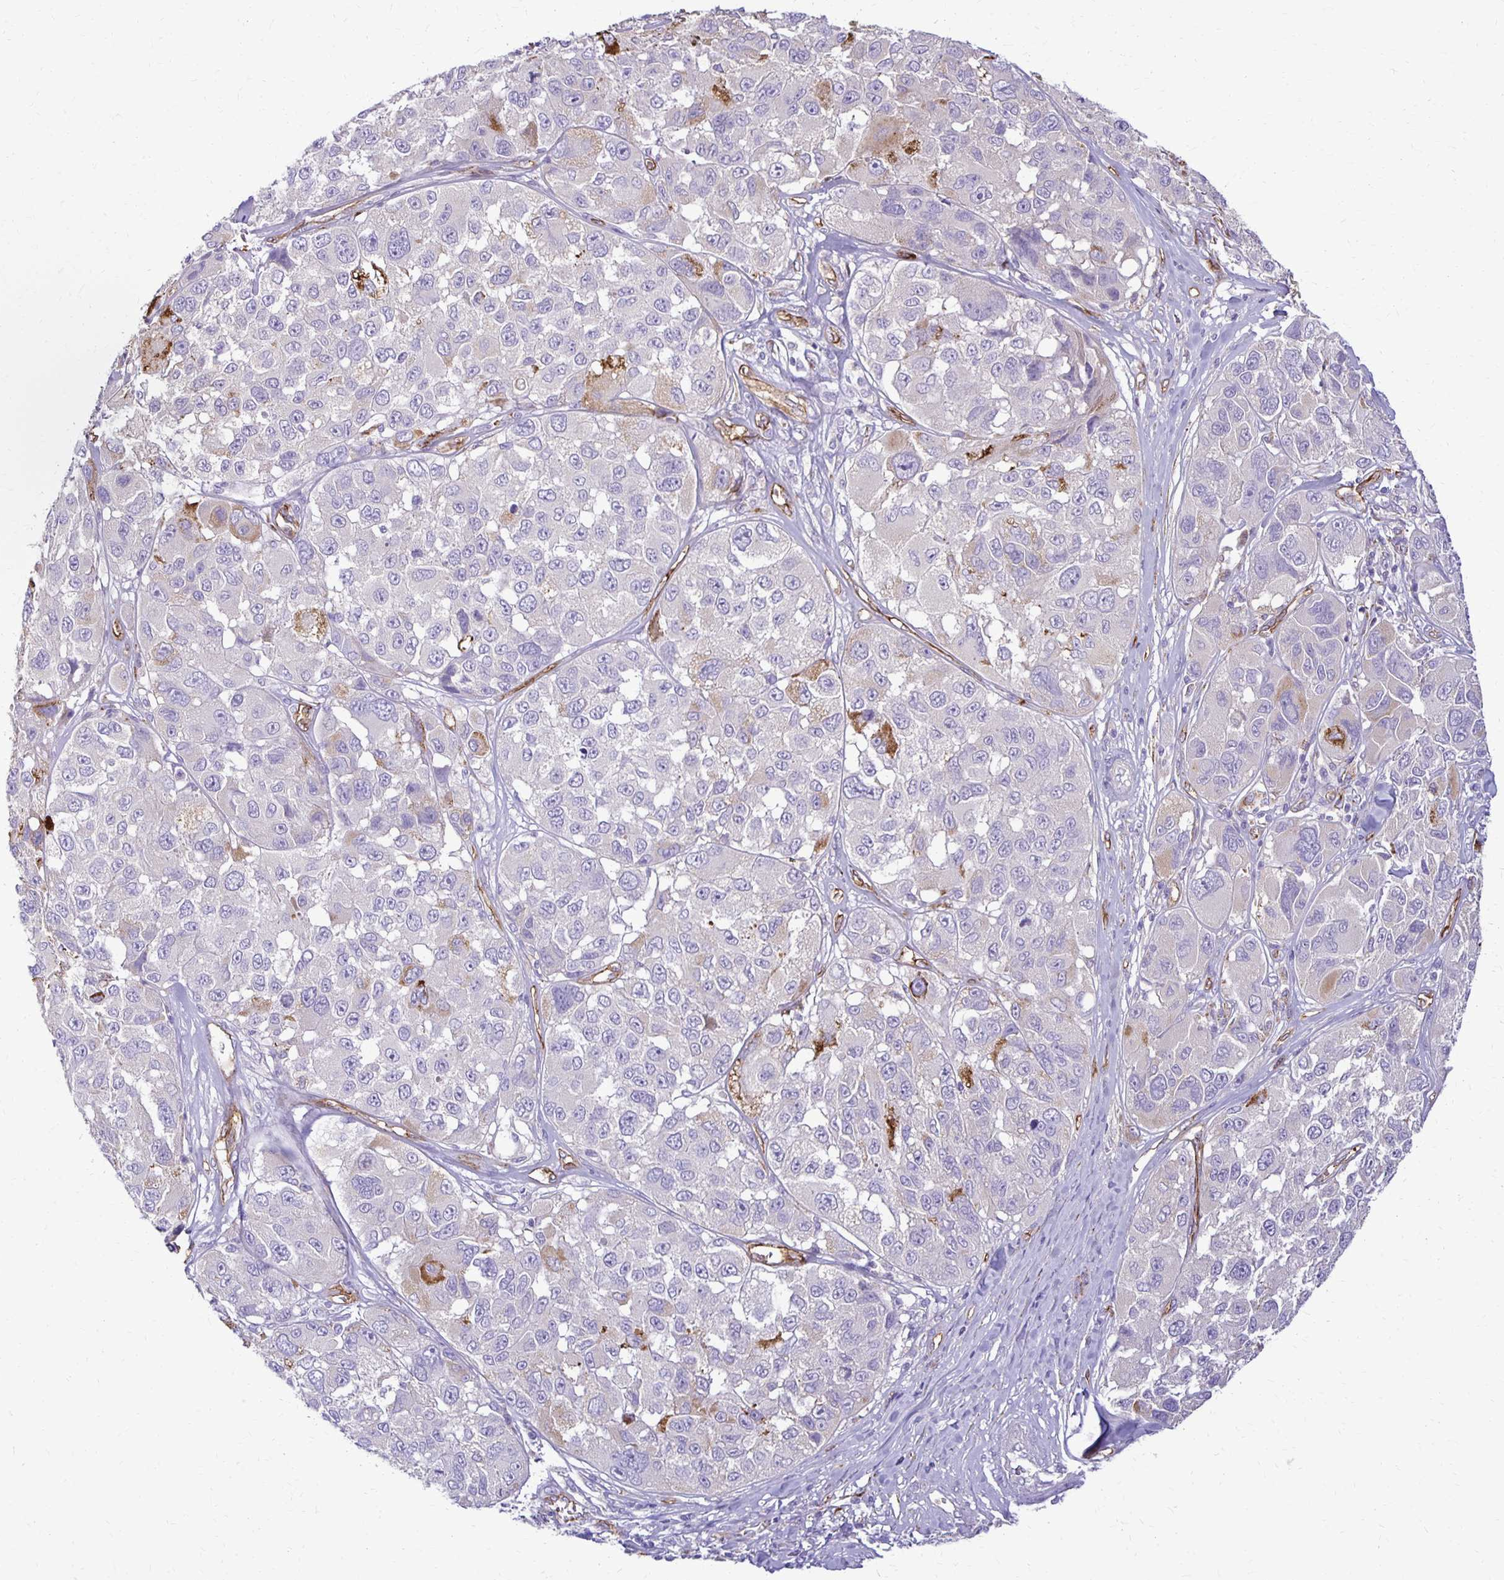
{"staining": {"intensity": "negative", "quantity": "none", "location": "none"}, "tissue": "melanoma", "cell_type": "Tumor cells", "image_type": "cancer", "snomed": [{"axis": "morphology", "description": "Malignant melanoma, NOS"}, {"axis": "topography", "description": "Skin"}], "caption": "Protein analysis of malignant melanoma shows no significant positivity in tumor cells.", "gene": "TTYH1", "patient": {"sex": "female", "age": 66}}